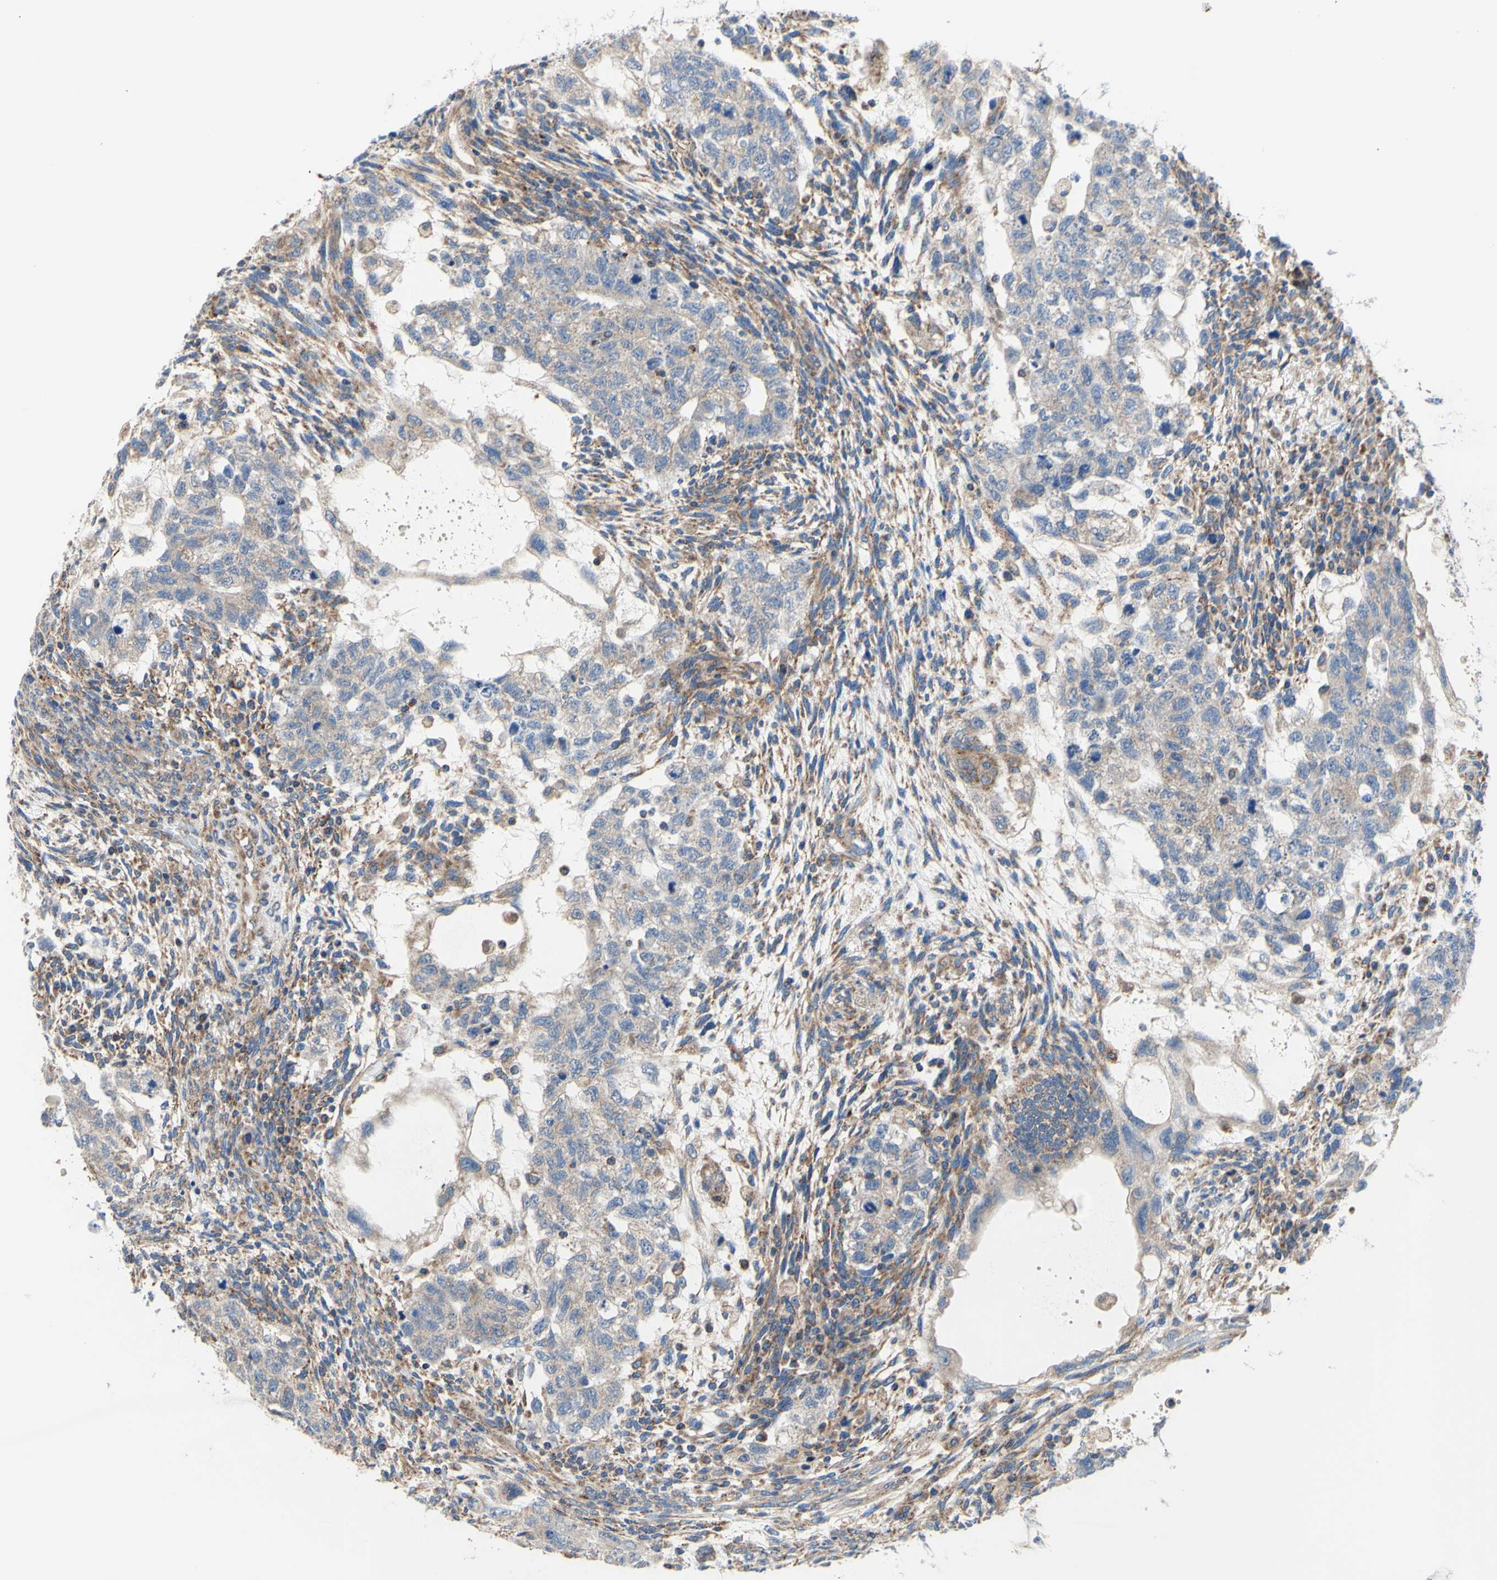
{"staining": {"intensity": "weak", "quantity": ">75%", "location": "cytoplasmic/membranous"}, "tissue": "testis cancer", "cell_type": "Tumor cells", "image_type": "cancer", "snomed": [{"axis": "morphology", "description": "Normal tissue, NOS"}, {"axis": "morphology", "description": "Carcinoma, Embryonal, NOS"}, {"axis": "topography", "description": "Testis"}], "caption": "A brown stain highlights weak cytoplasmic/membranous staining of a protein in human testis cancer (embryonal carcinoma) tumor cells.", "gene": "FMR1", "patient": {"sex": "male", "age": 36}}